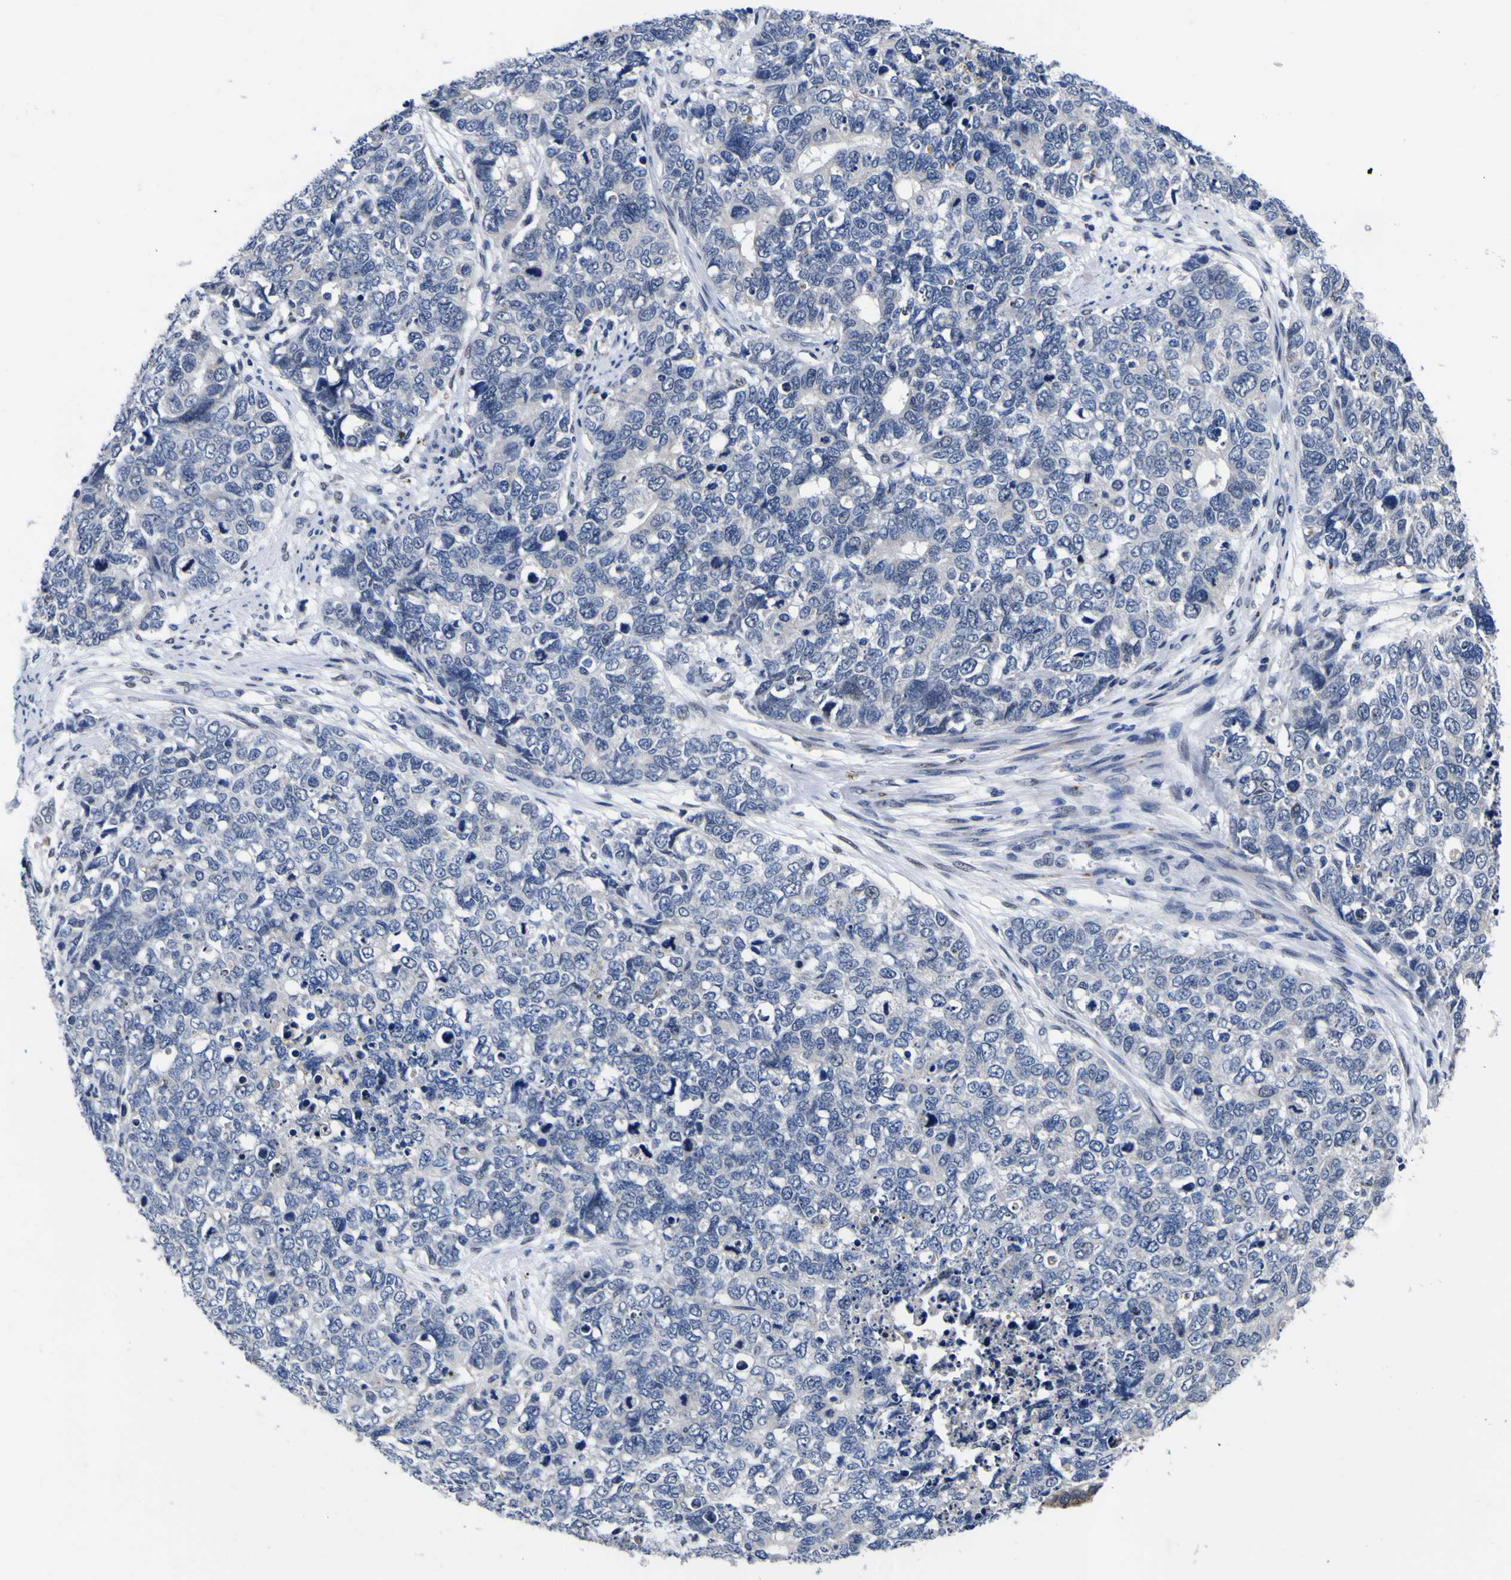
{"staining": {"intensity": "negative", "quantity": "none", "location": "none"}, "tissue": "cervical cancer", "cell_type": "Tumor cells", "image_type": "cancer", "snomed": [{"axis": "morphology", "description": "Squamous cell carcinoma, NOS"}, {"axis": "topography", "description": "Cervix"}], "caption": "High power microscopy histopathology image of an immunohistochemistry (IHC) micrograph of cervical squamous cell carcinoma, revealing no significant positivity in tumor cells.", "gene": "IGFLR1", "patient": {"sex": "female", "age": 63}}